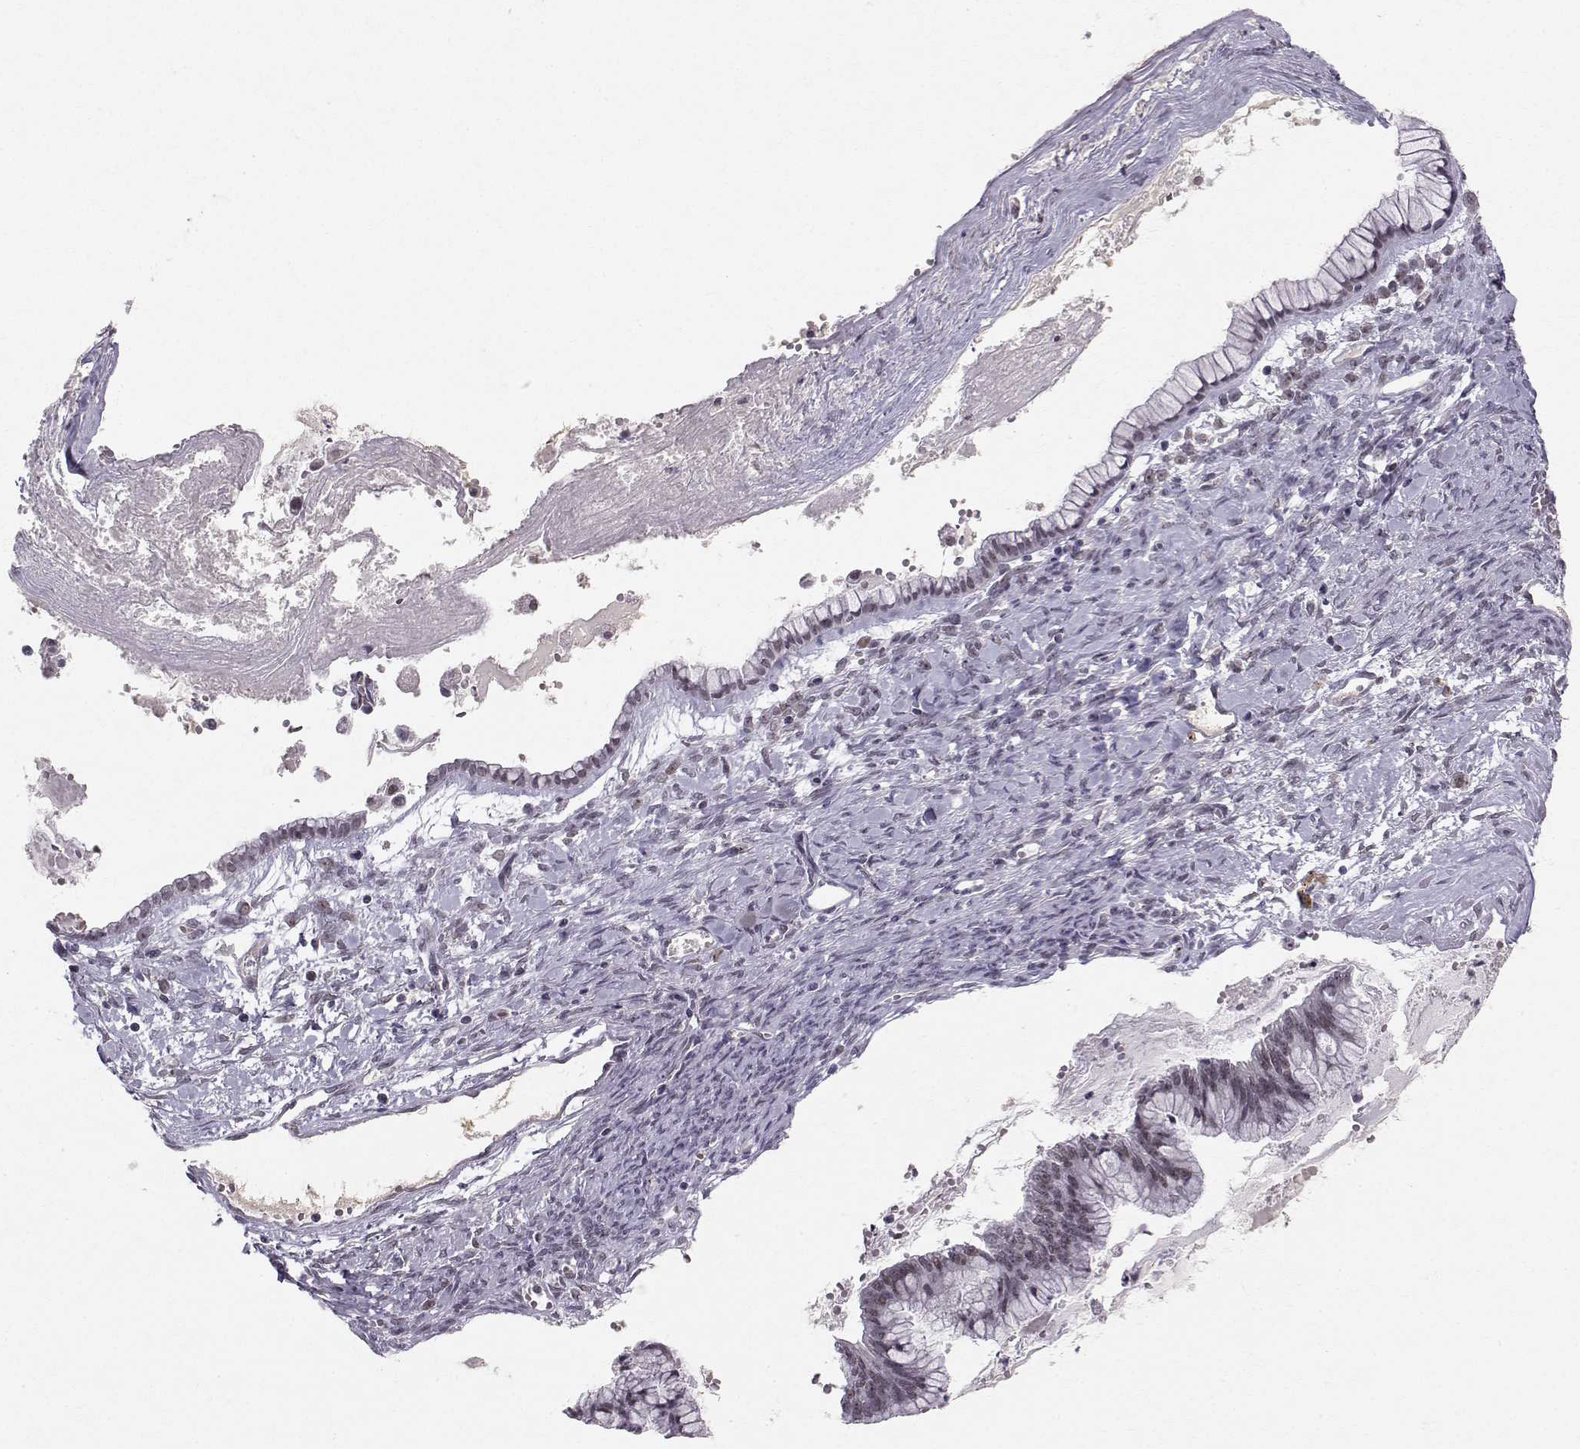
{"staining": {"intensity": "negative", "quantity": "none", "location": "none"}, "tissue": "ovarian cancer", "cell_type": "Tumor cells", "image_type": "cancer", "snomed": [{"axis": "morphology", "description": "Cystadenocarcinoma, mucinous, NOS"}, {"axis": "topography", "description": "Ovary"}], "caption": "Tumor cells show no significant positivity in ovarian mucinous cystadenocarcinoma.", "gene": "RPP38", "patient": {"sex": "female", "age": 67}}